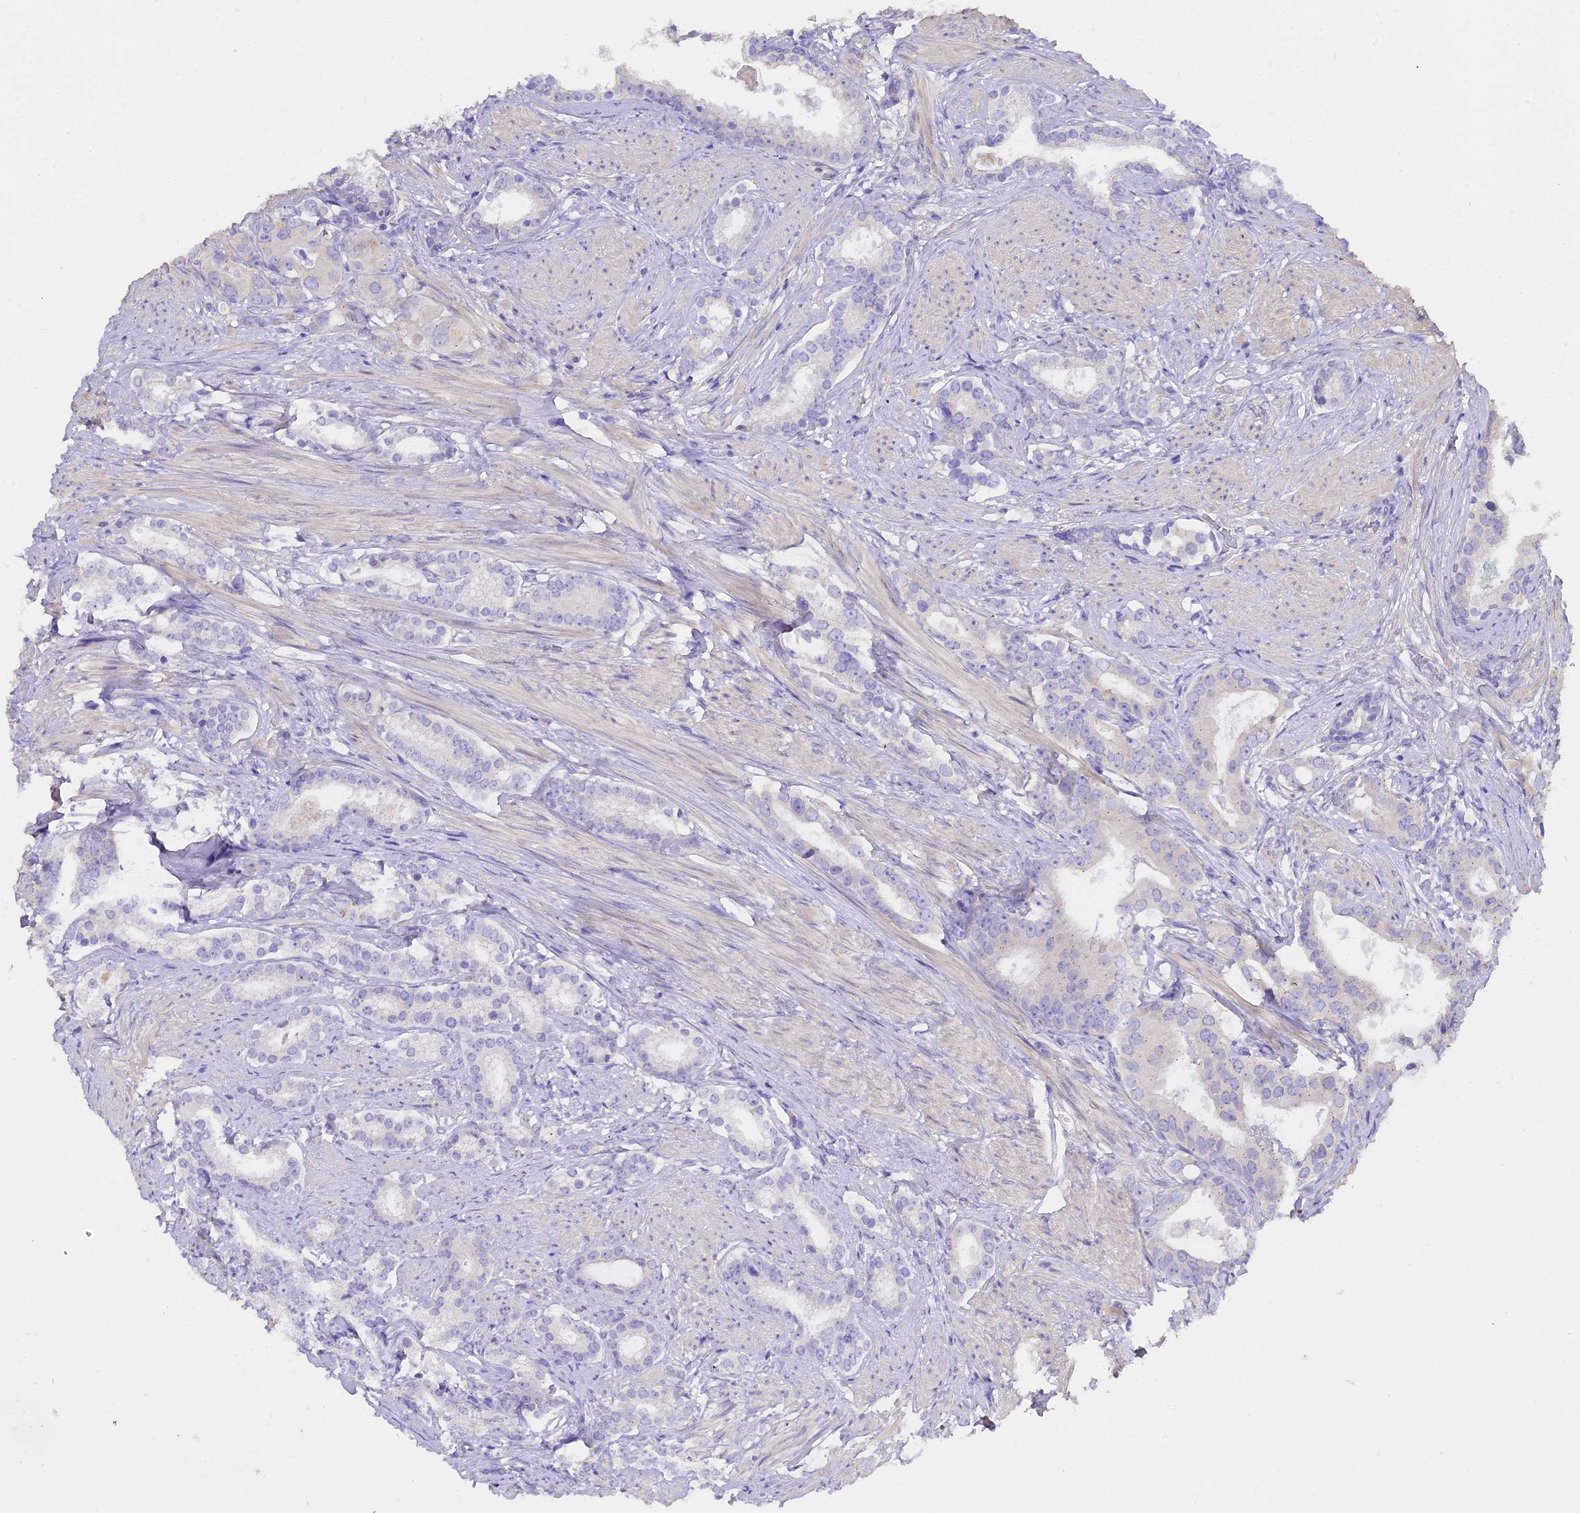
{"staining": {"intensity": "negative", "quantity": "none", "location": "none"}, "tissue": "prostate cancer", "cell_type": "Tumor cells", "image_type": "cancer", "snomed": [{"axis": "morphology", "description": "Adenocarcinoma, Low grade"}, {"axis": "topography", "description": "Prostate"}], "caption": "Tumor cells show no significant protein positivity in low-grade adenocarcinoma (prostate). The staining was performed using DAB (3,3'-diaminobenzidine) to visualize the protein expression in brown, while the nuclei were stained in blue with hematoxylin (Magnification: 20x).", "gene": "GLYAT", "patient": {"sex": "male", "age": 71}}